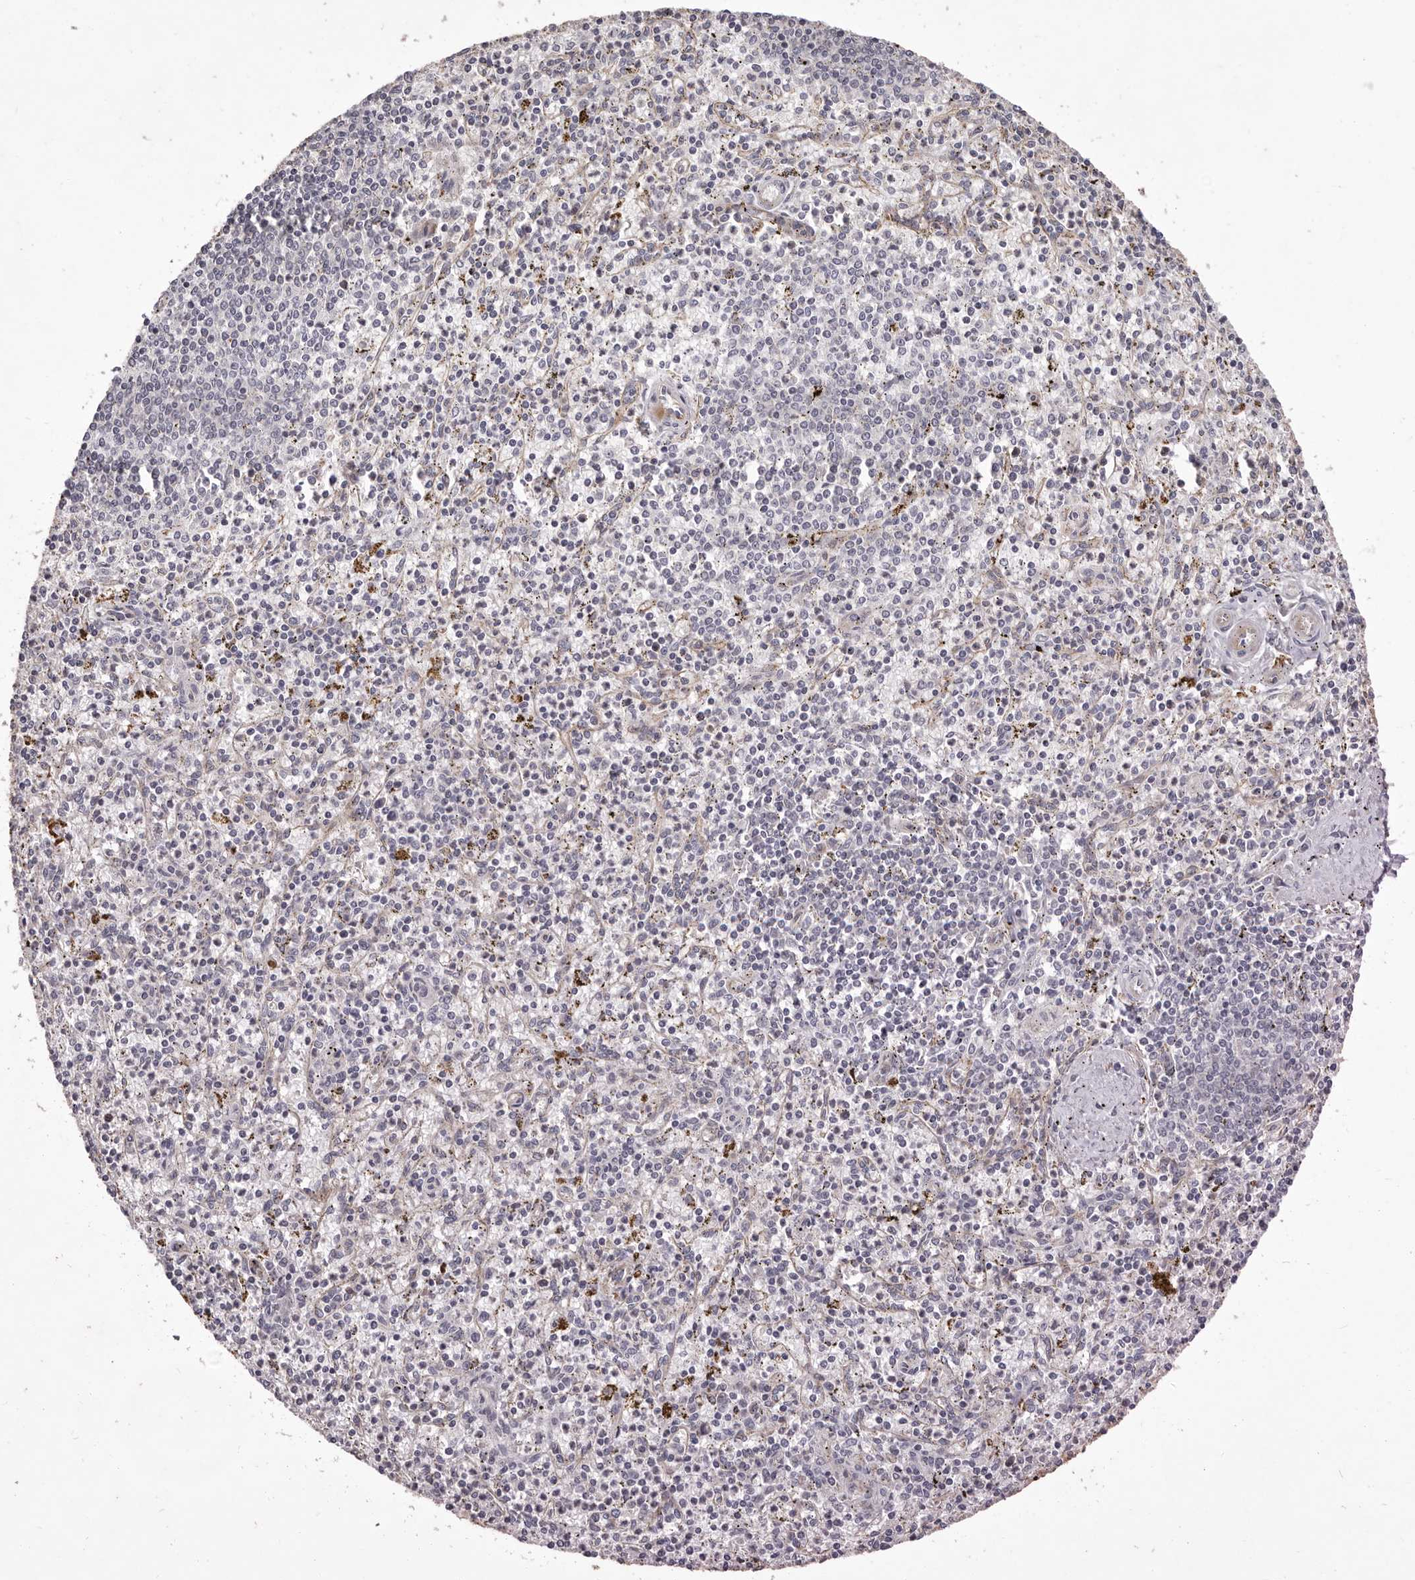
{"staining": {"intensity": "negative", "quantity": "none", "location": "none"}, "tissue": "spleen", "cell_type": "Cells in red pulp", "image_type": "normal", "snomed": [{"axis": "morphology", "description": "Normal tissue, NOS"}, {"axis": "topography", "description": "Spleen"}], "caption": "Micrograph shows no protein staining in cells in red pulp of normal spleen.", "gene": "GARNL3", "patient": {"sex": "male", "age": 72}}